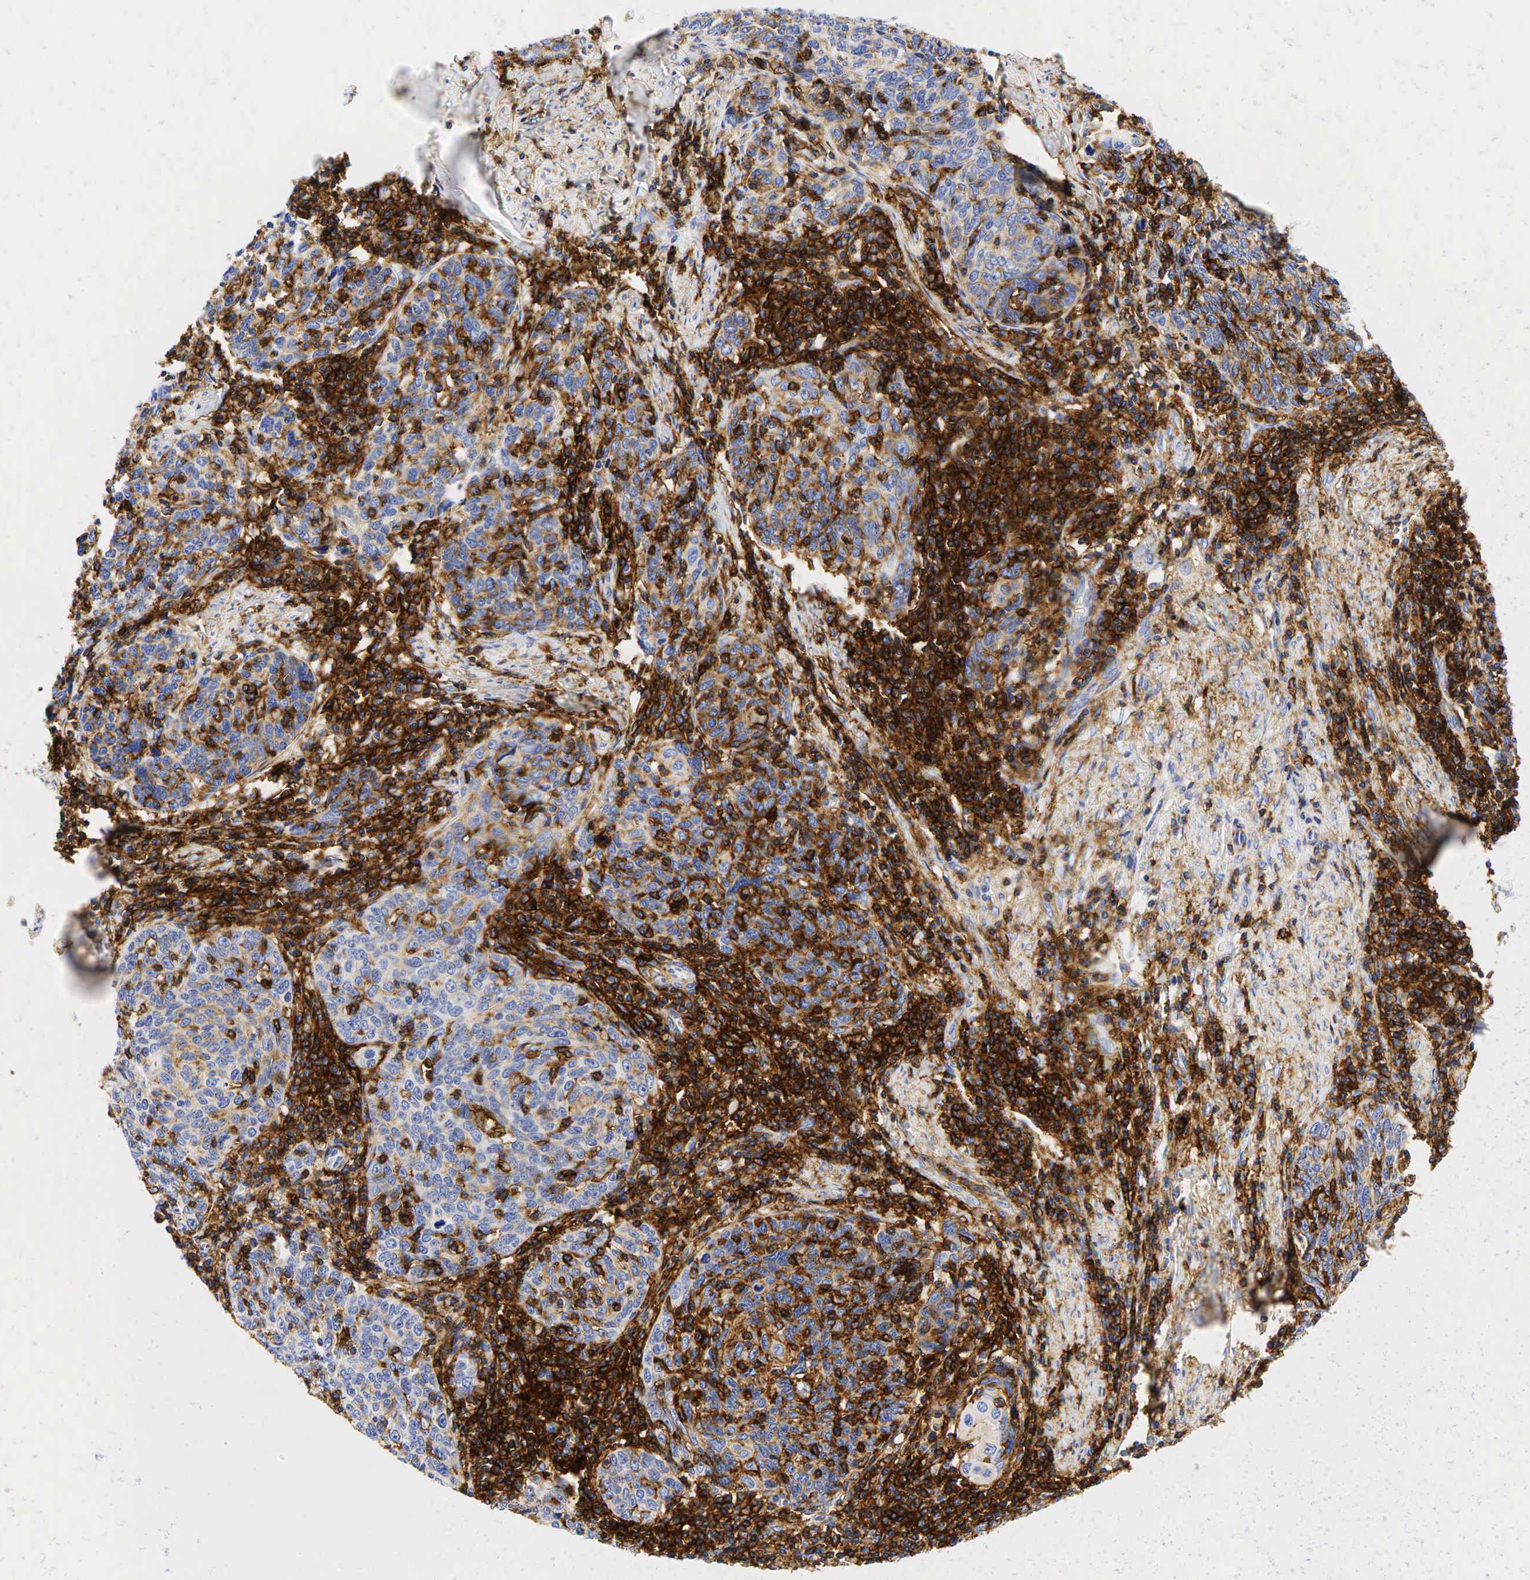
{"staining": {"intensity": "moderate", "quantity": "<25%", "location": "cytoplasmic/membranous"}, "tissue": "cervical cancer", "cell_type": "Tumor cells", "image_type": "cancer", "snomed": [{"axis": "morphology", "description": "Squamous cell carcinoma, NOS"}, {"axis": "topography", "description": "Cervix"}], "caption": "Immunohistochemical staining of human cervical cancer exhibits low levels of moderate cytoplasmic/membranous protein staining in approximately <25% of tumor cells.", "gene": "CD44", "patient": {"sex": "female", "age": 41}}